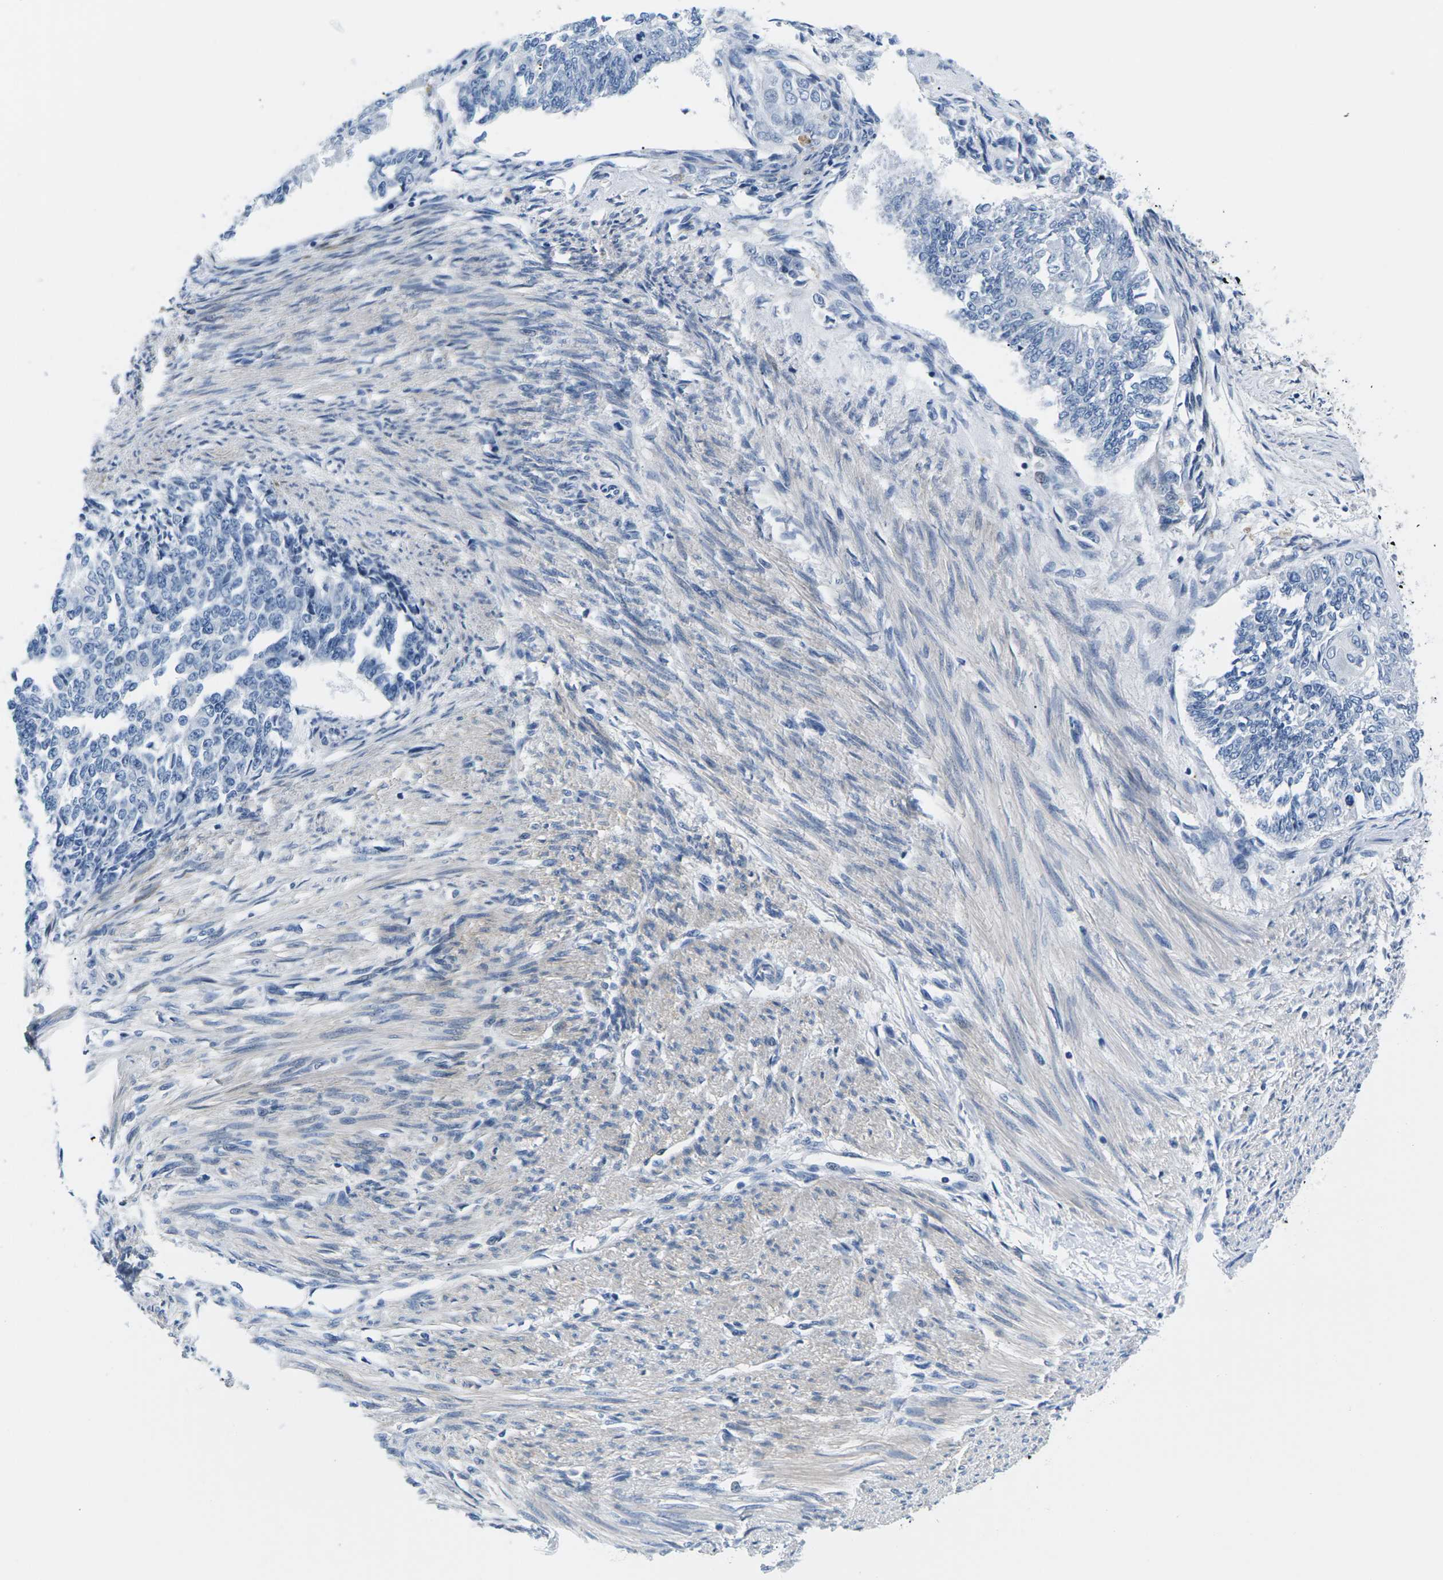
{"staining": {"intensity": "negative", "quantity": "none", "location": "none"}, "tissue": "endometrial cancer", "cell_type": "Tumor cells", "image_type": "cancer", "snomed": [{"axis": "morphology", "description": "Adenocarcinoma, NOS"}, {"axis": "topography", "description": "Endometrium"}], "caption": "Adenocarcinoma (endometrial) was stained to show a protein in brown. There is no significant expression in tumor cells. The staining is performed using DAB brown chromogen with nuclei counter-stained in using hematoxylin.", "gene": "TSPAN2", "patient": {"sex": "female", "age": 32}}